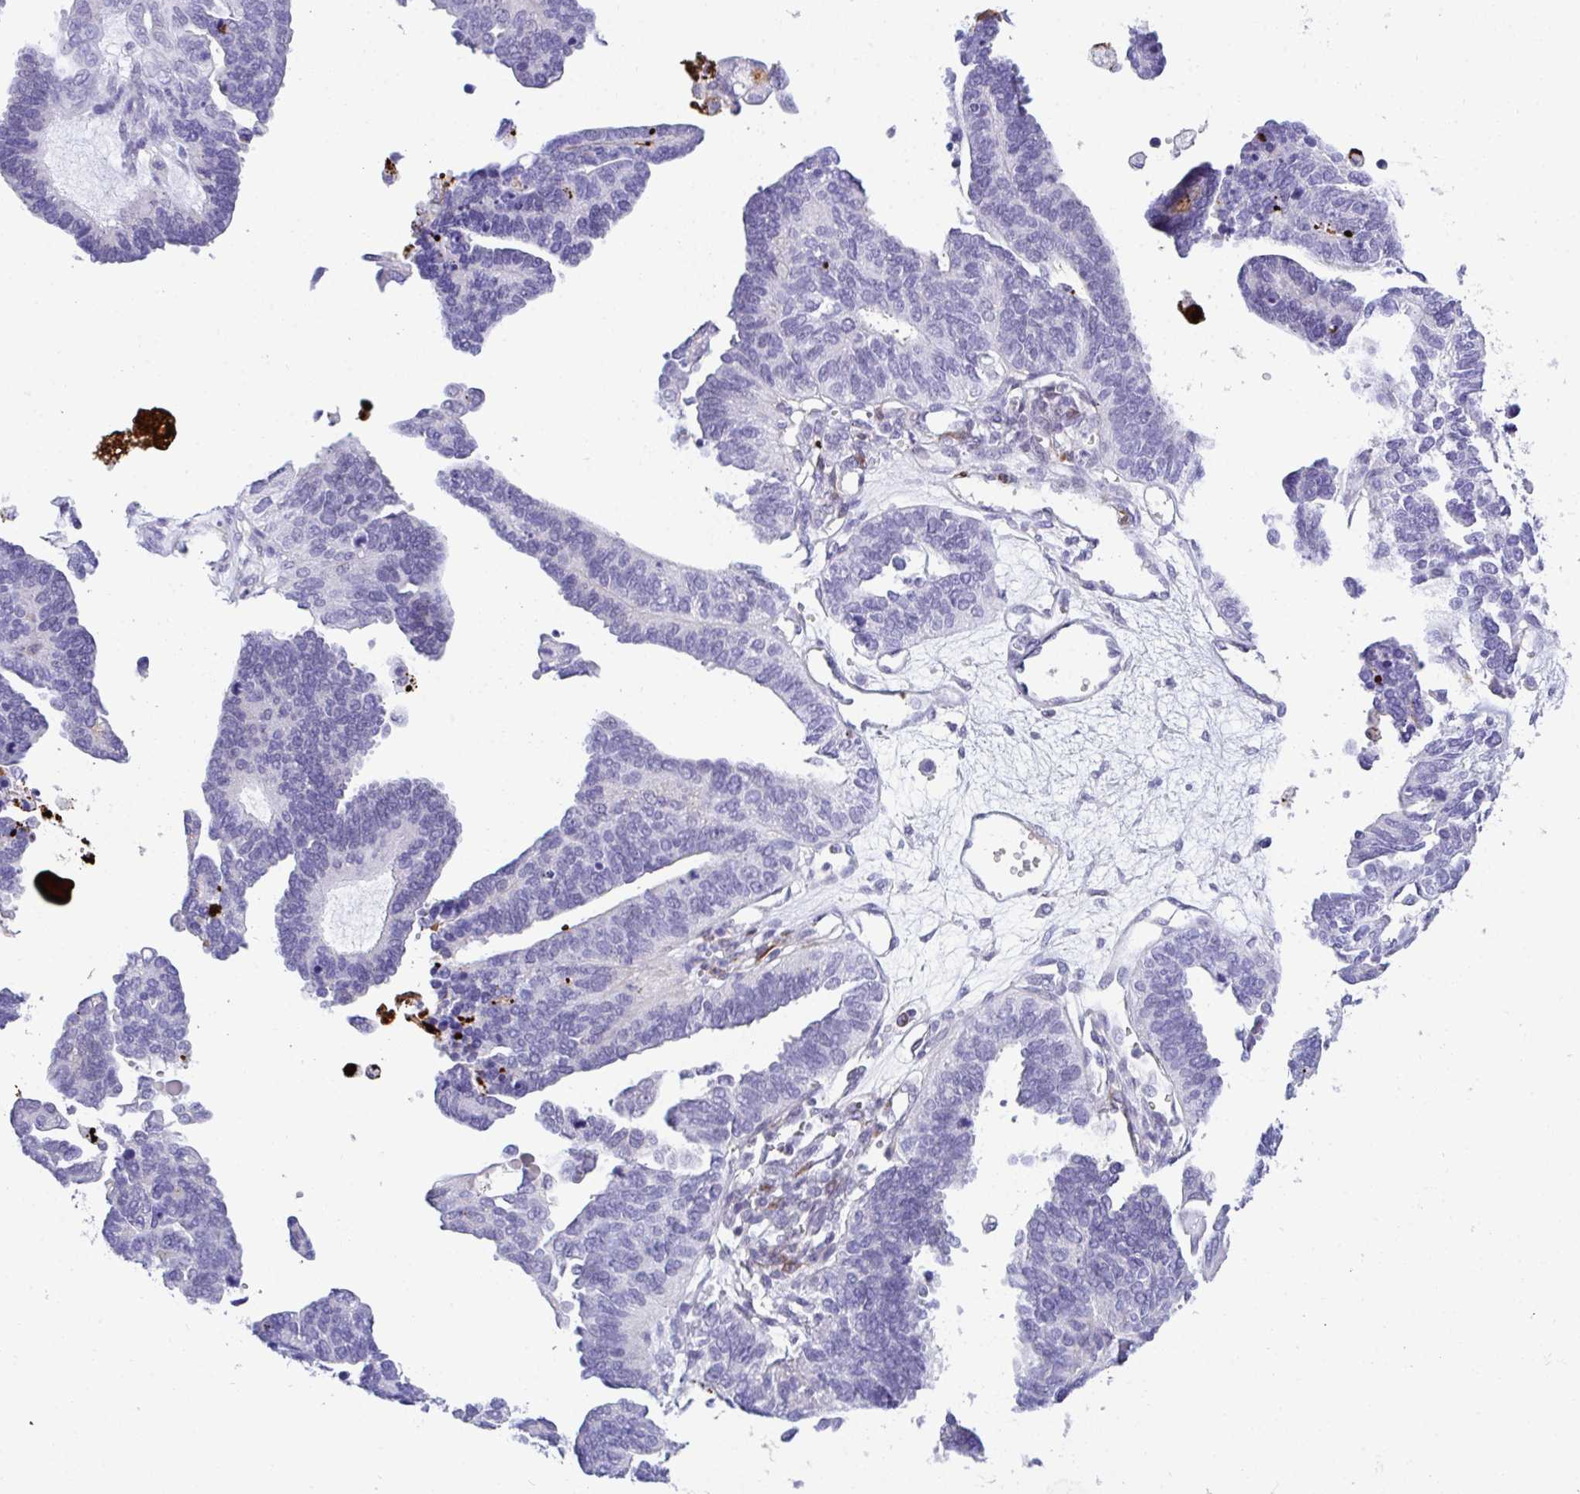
{"staining": {"intensity": "negative", "quantity": "none", "location": "none"}, "tissue": "ovarian cancer", "cell_type": "Tumor cells", "image_type": "cancer", "snomed": [{"axis": "morphology", "description": "Cystadenocarcinoma, serous, NOS"}, {"axis": "topography", "description": "Ovary"}], "caption": "Immunohistochemistry (IHC) of human ovarian cancer reveals no expression in tumor cells.", "gene": "KMT2E", "patient": {"sex": "female", "age": 51}}